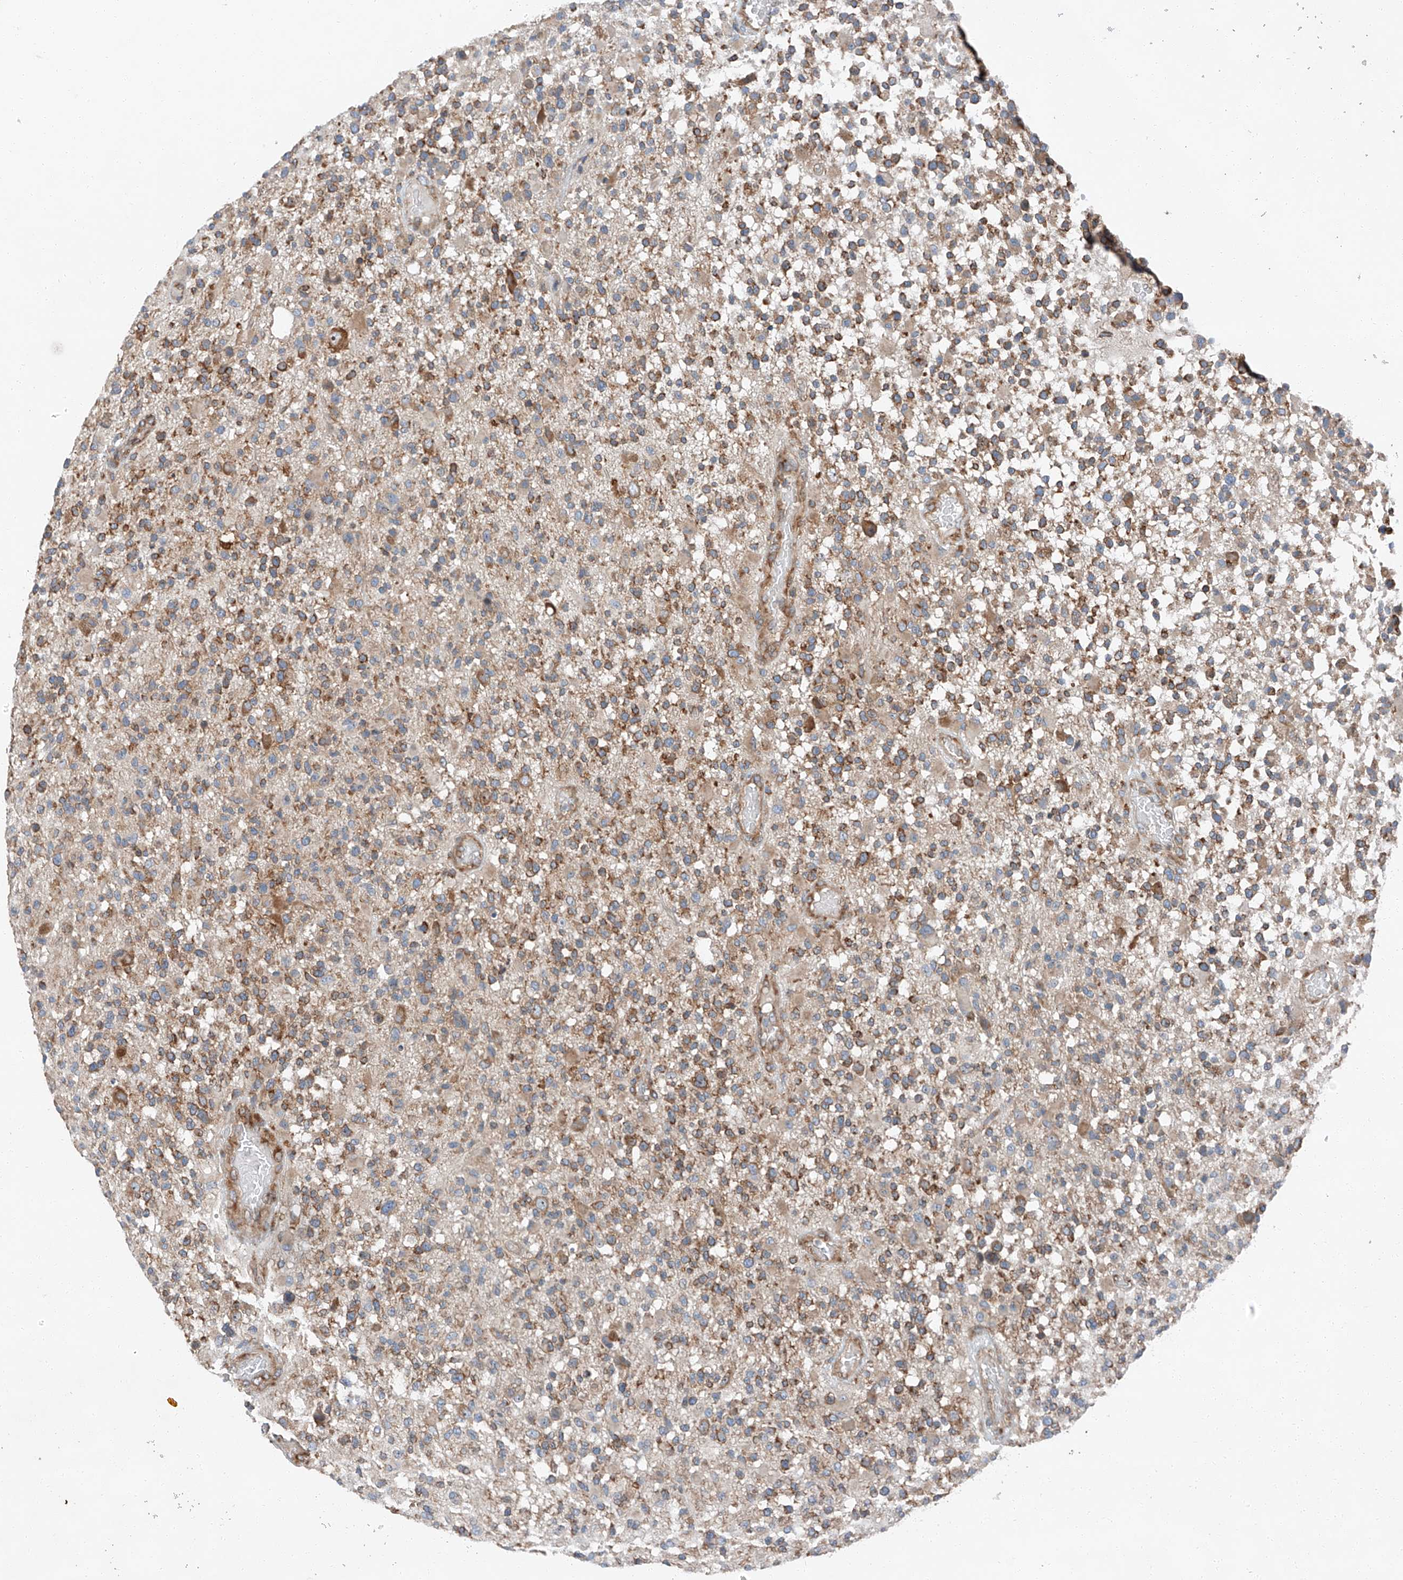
{"staining": {"intensity": "strong", "quantity": "25%-75%", "location": "cytoplasmic/membranous"}, "tissue": "glioma", "cell_type": "Tumor cells", "image_type": "cancer", "snomed": [{"axis": "morphology", "description": "Glioma, malignant, High grade"}, {"axis": "morphology", "description": "Glioblastoma, NOS"}, {"axis": "topography", "description": "Brain"}], "caption": "Immunohistochemical staining of human glioblastoma displays strong cytoplasmic/membranous protein expression in approximately 25%-75% of tumor cells.", "gene": "ZC3H15", "patient": {"sex": "male", "age": 60}}